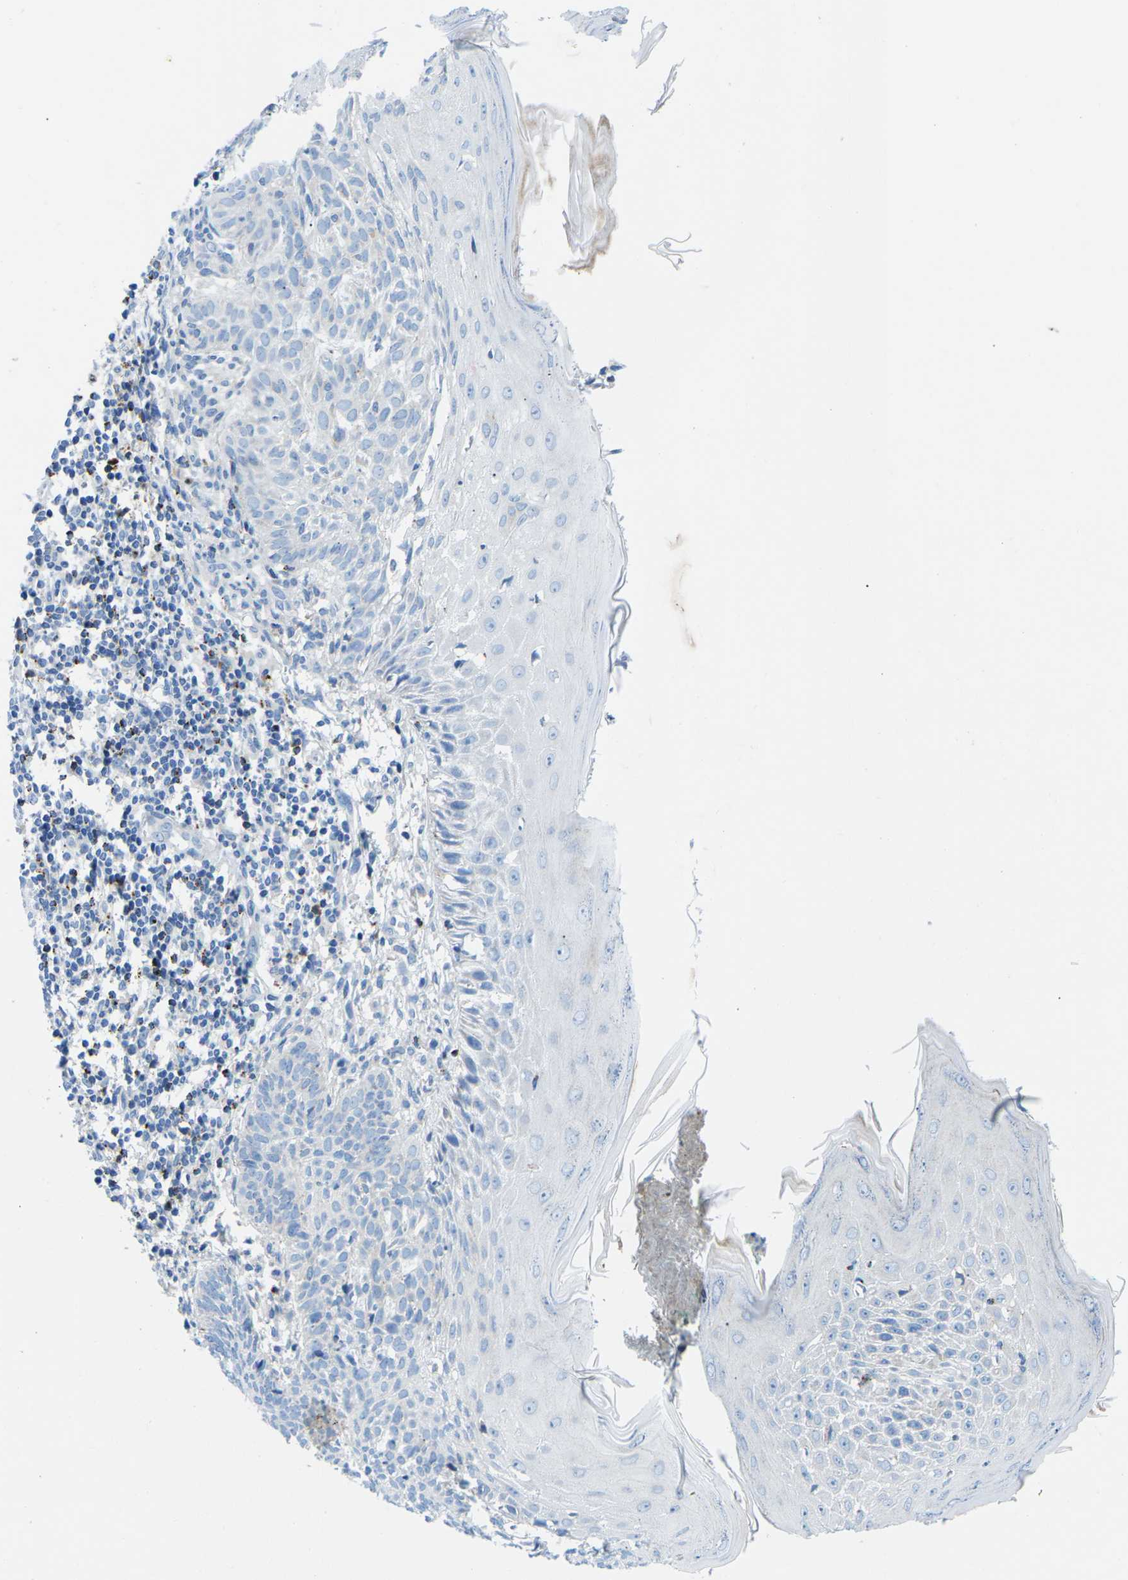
{"staining": {"intensity": "negative", "quantity": "none", "location": "none"}, "tissue": "skin cancer", "cell_type": "Tumor cells", "image_type": "cancer", "snomed": [{"axis": "morphology", "description": "Basal cell carcinoma"}, {"axis": "topography", "description": "Skin"}], "caption": "This is an immunohistochemistry (IHC) photomicrograph of human skin basal cell carcinoma. There is no expression in tumor cells.", "gene": "MC4R", "patient": {"sex": "male", "age": 60}}